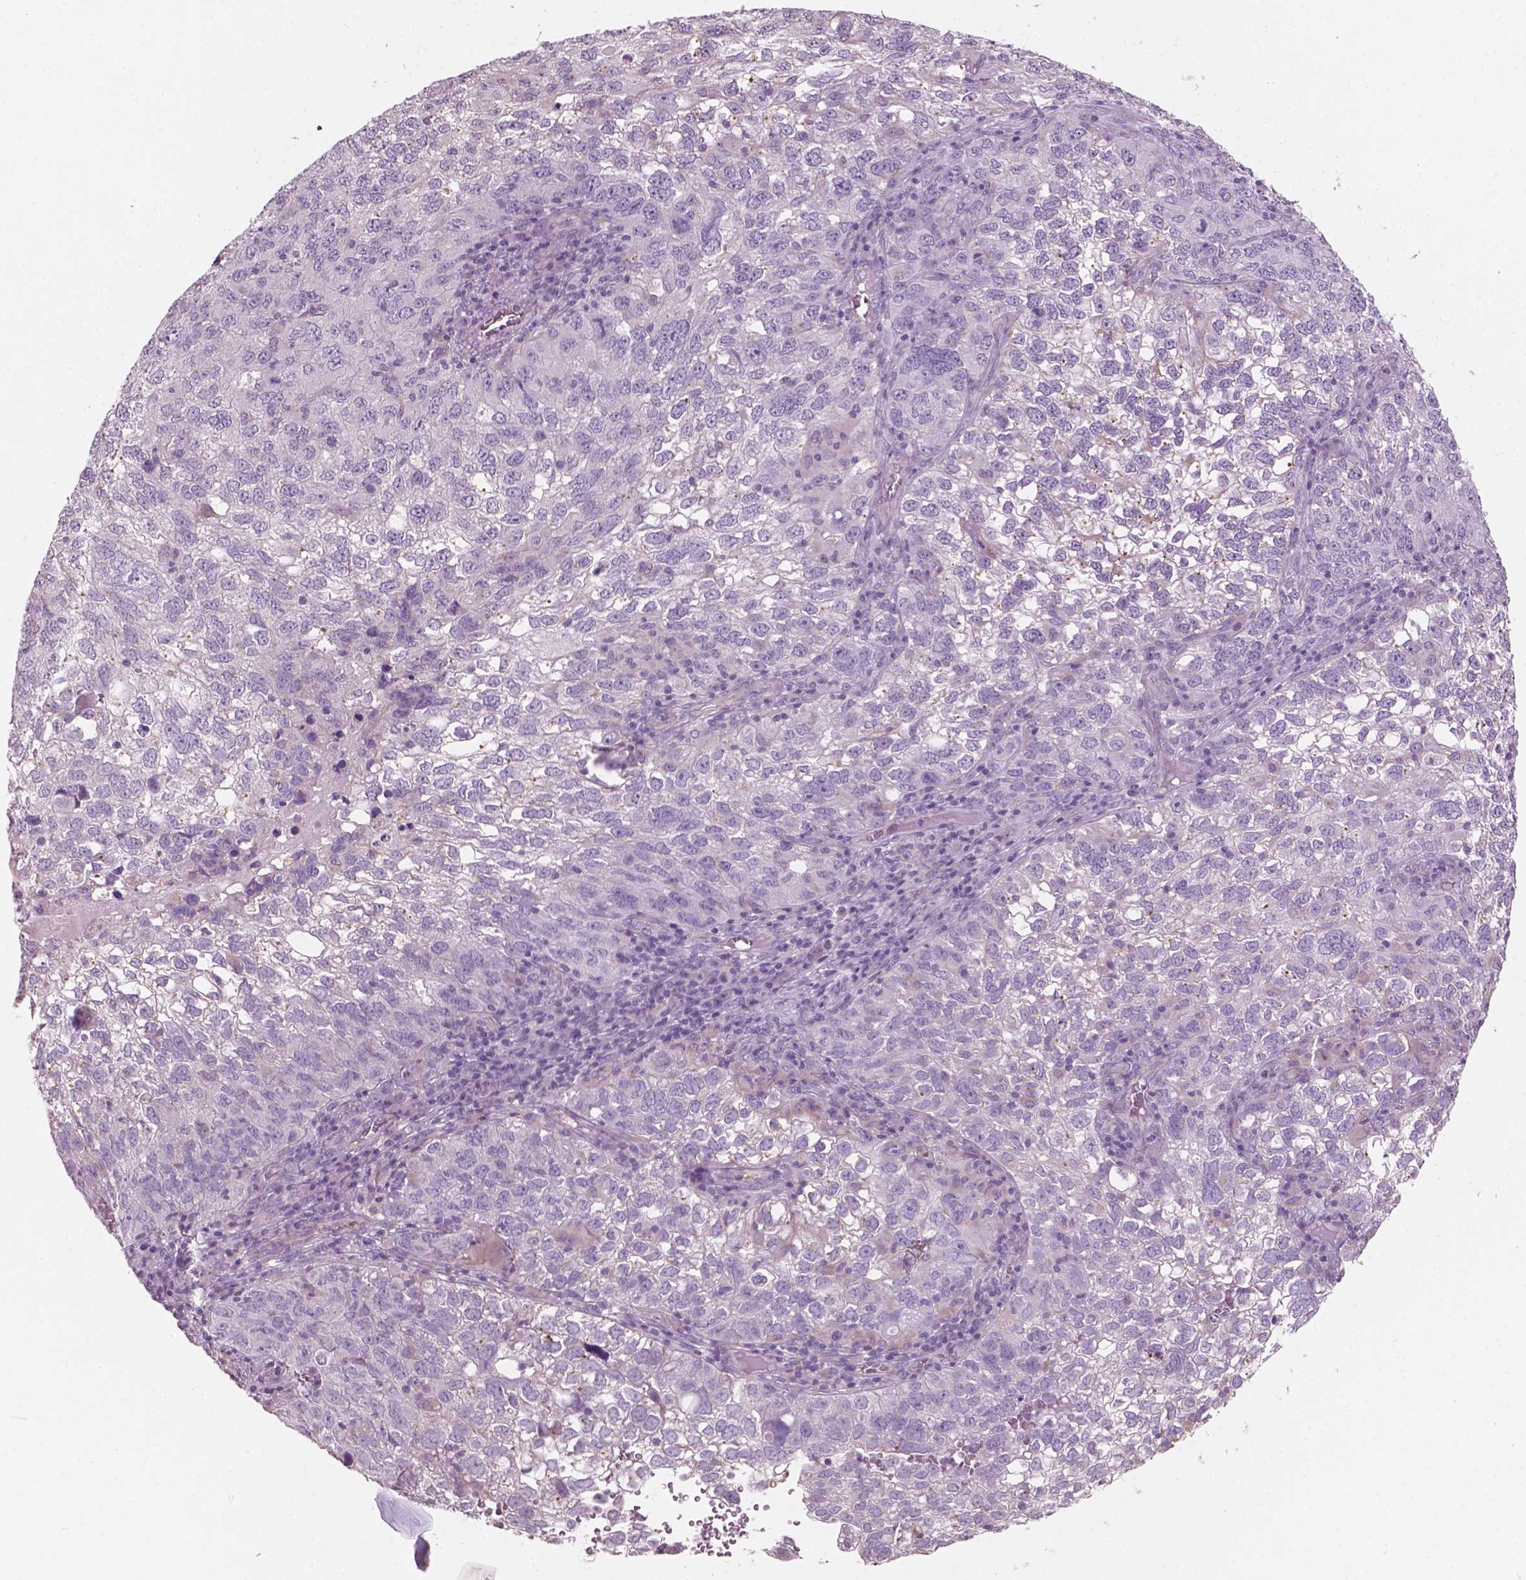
{"staining": {"intensity": "negative", "quantity": "none", "location": "none"}, "tissue": "cervical cancer", "cell_type": "Tumor cells", "image_type": "cancer", "snomed": [{"axis": "morphology", "description": "Squamous cell carcinoma, NOS"}, {"axis": "topography", "description": "Cervix"}], "caption": "This is an IHC micrograph of squamous cell carcinoma (cervical). There is no staining in tumor cells.", "gene": "AWAT1", "patient": {"sex": "female", "age": 55}}